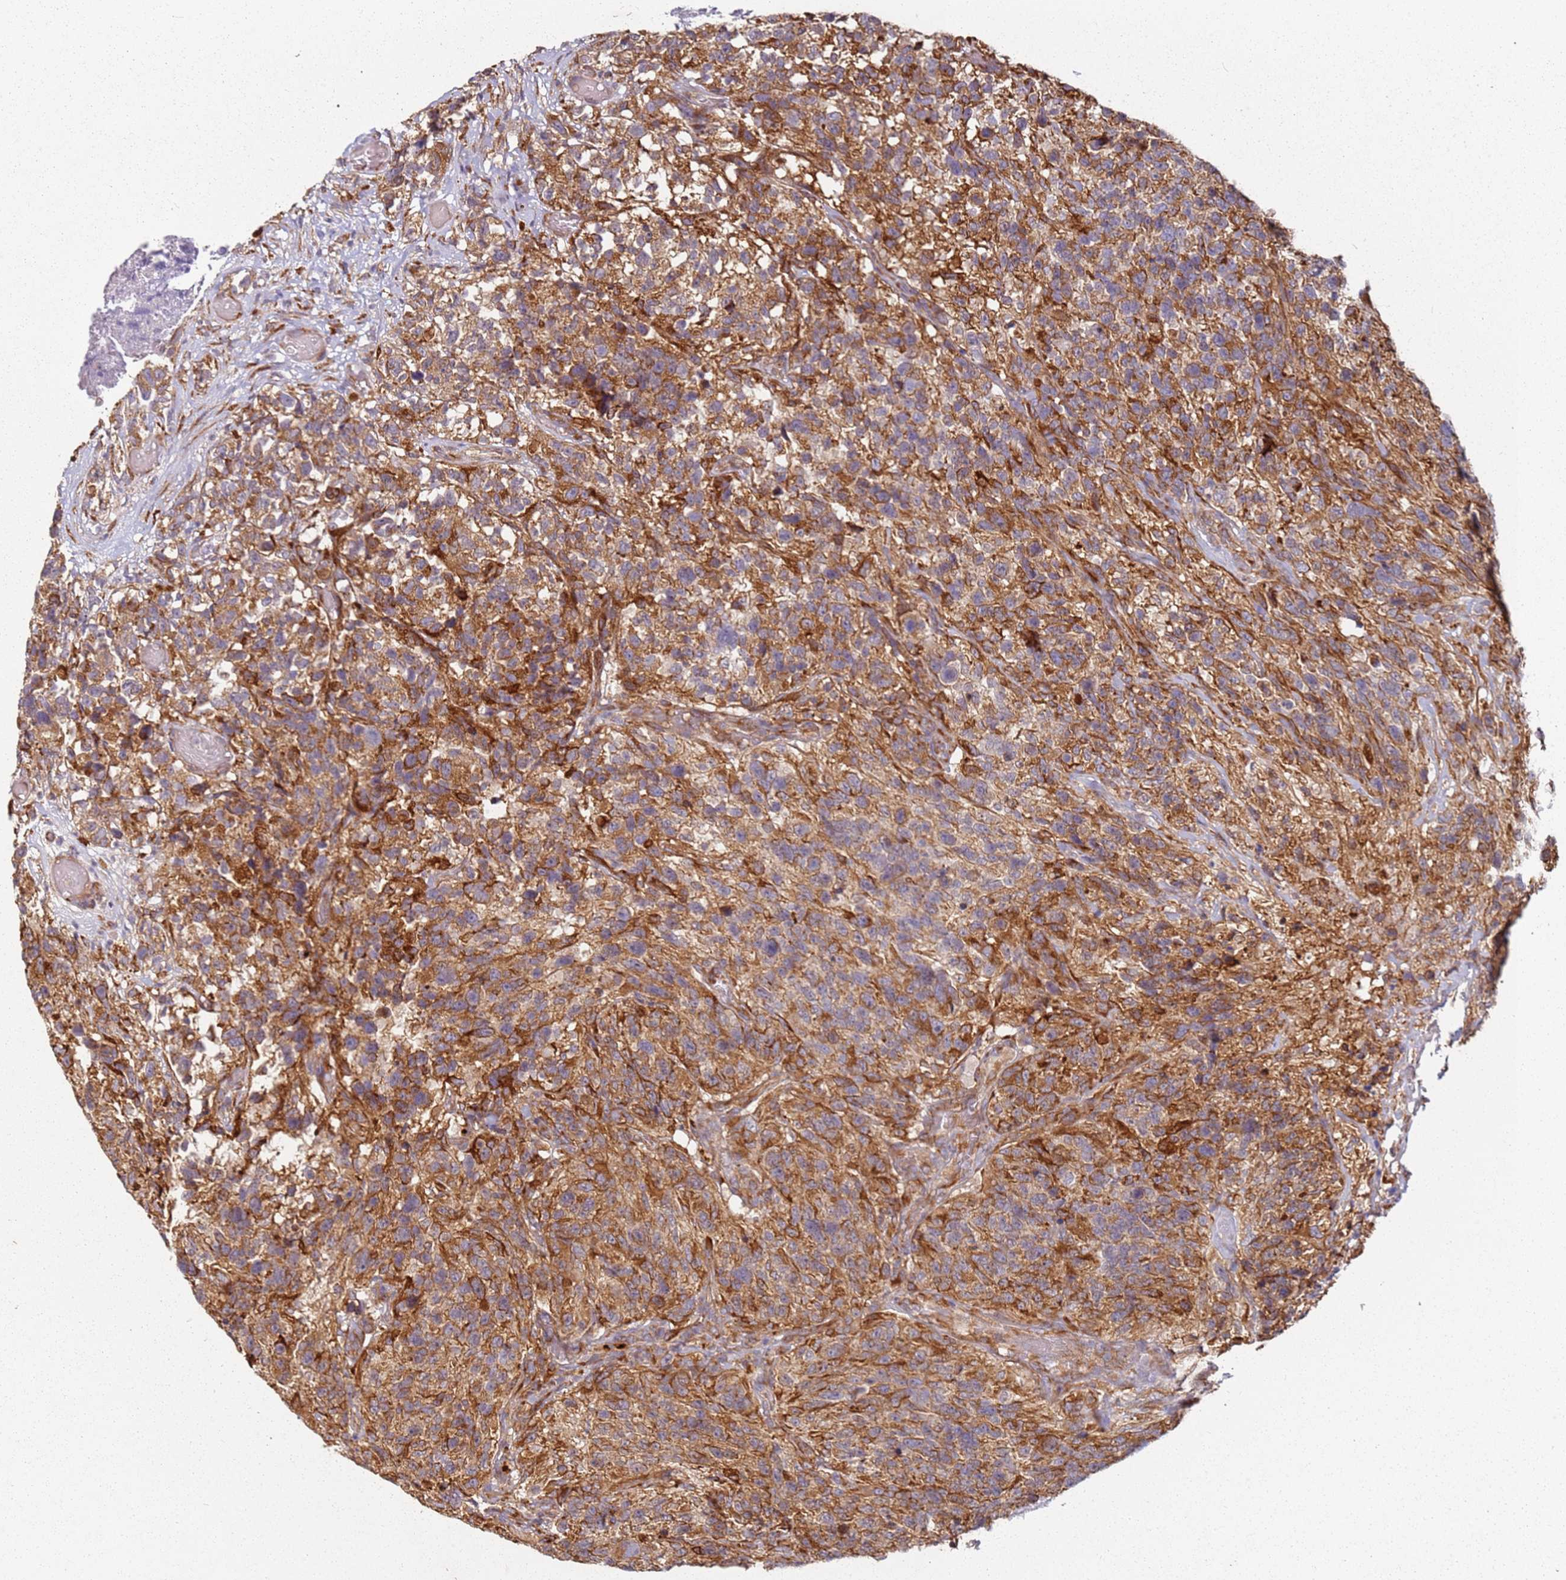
{"staining": {"intensity": "moderate", "quantity": ">75%", "location": "cytoplasmic/membranous"}, "tissue": "glioma", "cell_type": "Tumor cells", "image_type": "cancer", "snomed": [{"axis": "morphology", "description": "Glioma, malignant, High grade"}, {"axis": "topography", "description": "Brain"}], "caption": "High-power microscopy captured an immunohistochemistry histopathology image of malignant glioma (high-grade), revealing moderate cytoplasmic/membranous staining in about >75% of tumor cells.", "gene": "ARFRP1", "patient": {"sex": "male", "age": 69}}